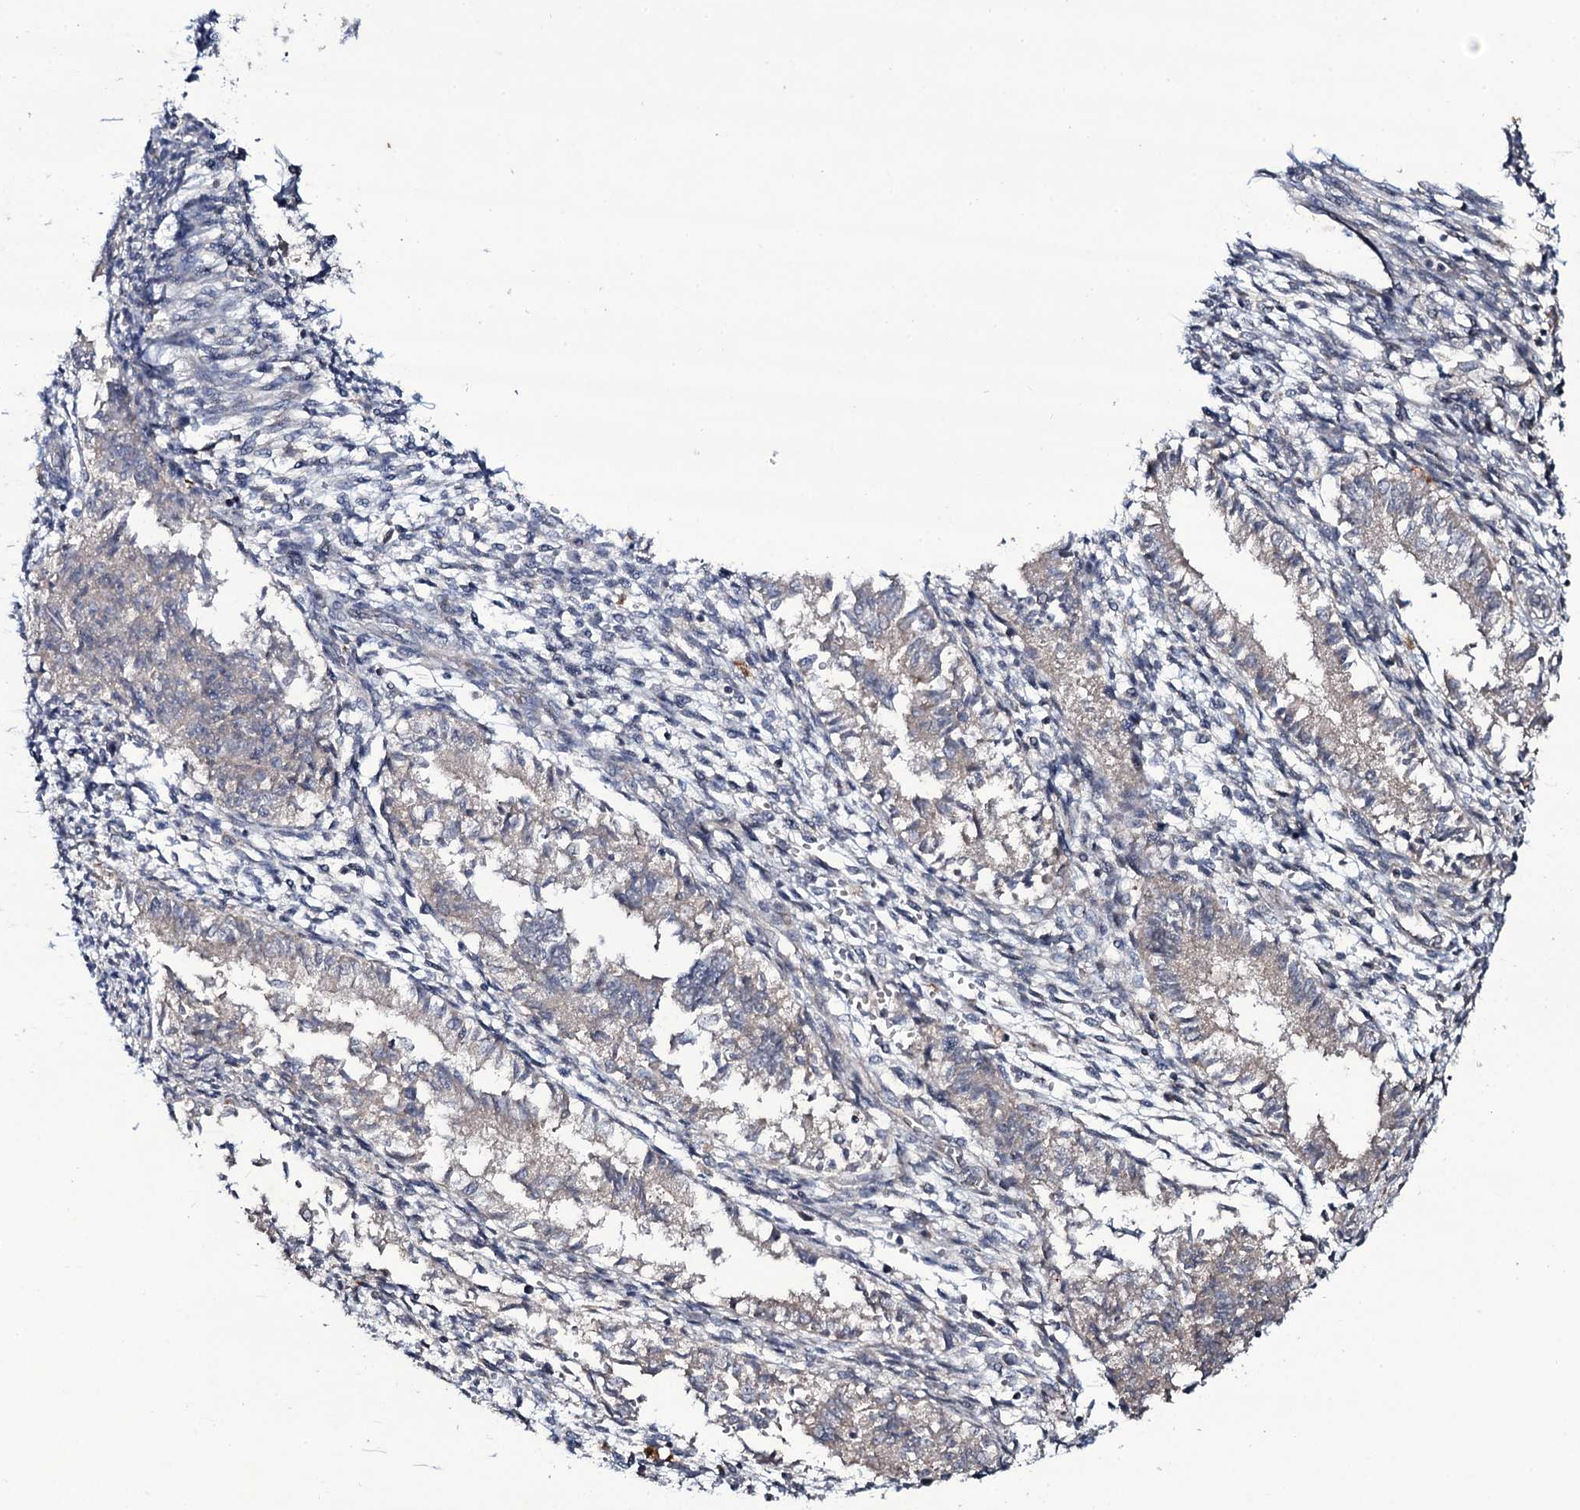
{"staining": {"intensity": "negative", "quantity": "none", "location": "none"}, "tissue": "endometrium", "cell_type": "Cells in endometrial stroma", "image_type": "normal", "snomed": [{"axis": "morphology", "description": "Normal tissue, NOS"}, {"axis": "topography", "description": "Uterus"}, {"axis": "topography", "description": "Endometrium"}], "caption": "This micrograph is of benign endometrium stained with immunohistochemistry (IHC) to label a protein in brown with the nuclei are counter-stained blue. There is no expression in cells in endometrial stroma.", "gene": "SNAP23", "patient": {"sex": "female", "age": 48}}